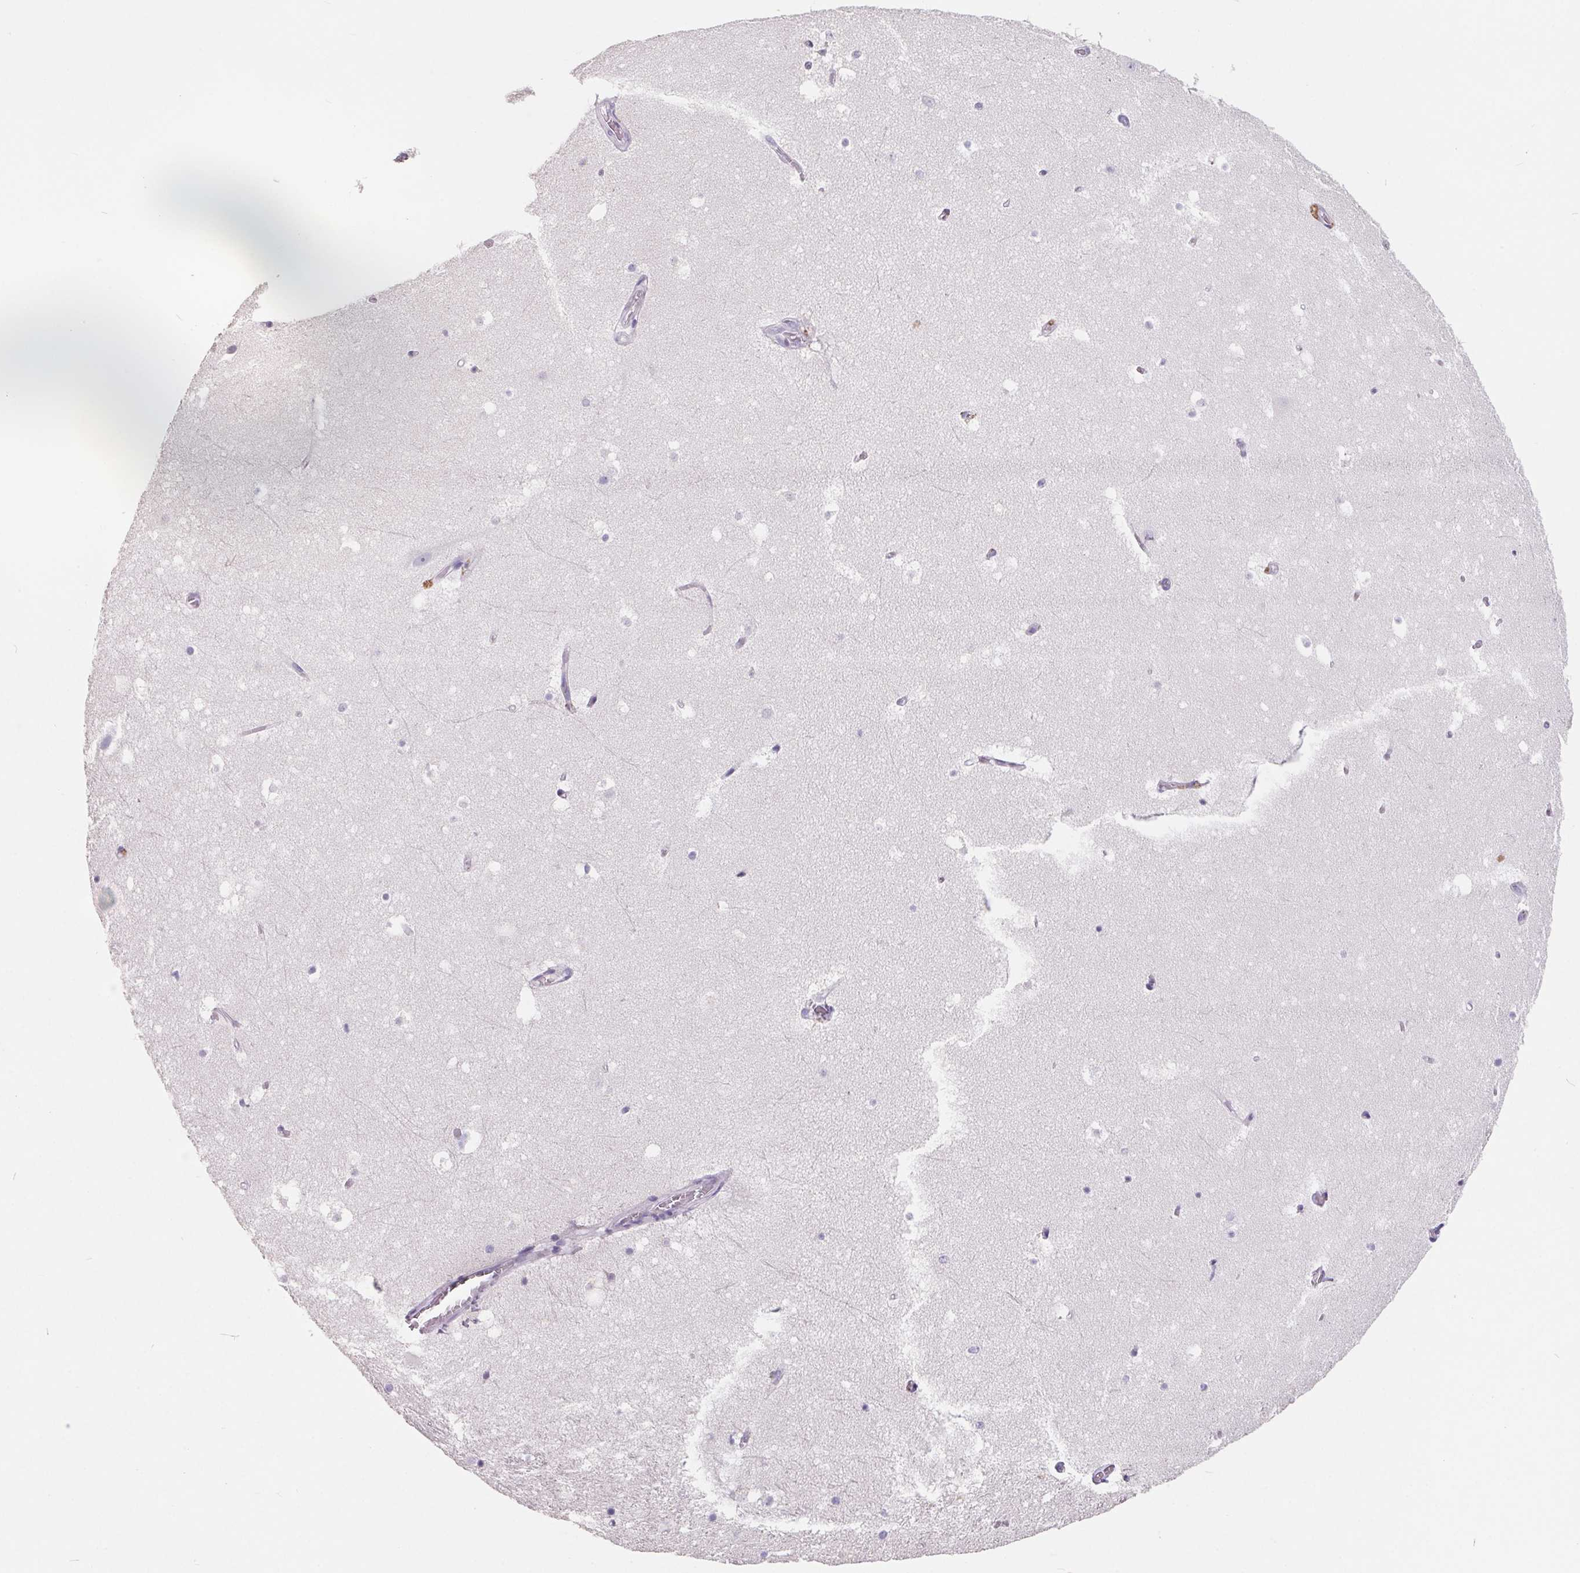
{"staining": {"intensity": "negative", "quantity": "none", "location": "none"}, "tissue": "hippocampus", "cell_type": "Glial cells", "image_type": "normal", "snomed": [{"axis": "morphology", "description": "Normal tissue, NOS"}, {"axis": "topography", "description": "Hippocampus"}], "caption": "A high-resolution image shows IHC staining of normal hippocampus, which displays no significant expression in glial cells. The staining was performed using DAB to visualize the protein expression in brown, while the nuclei were stained in blue with hematoxylin (Magnification: 20x).", "gene": "FDX1", "patient": {"sex": "female", "age": 52}}